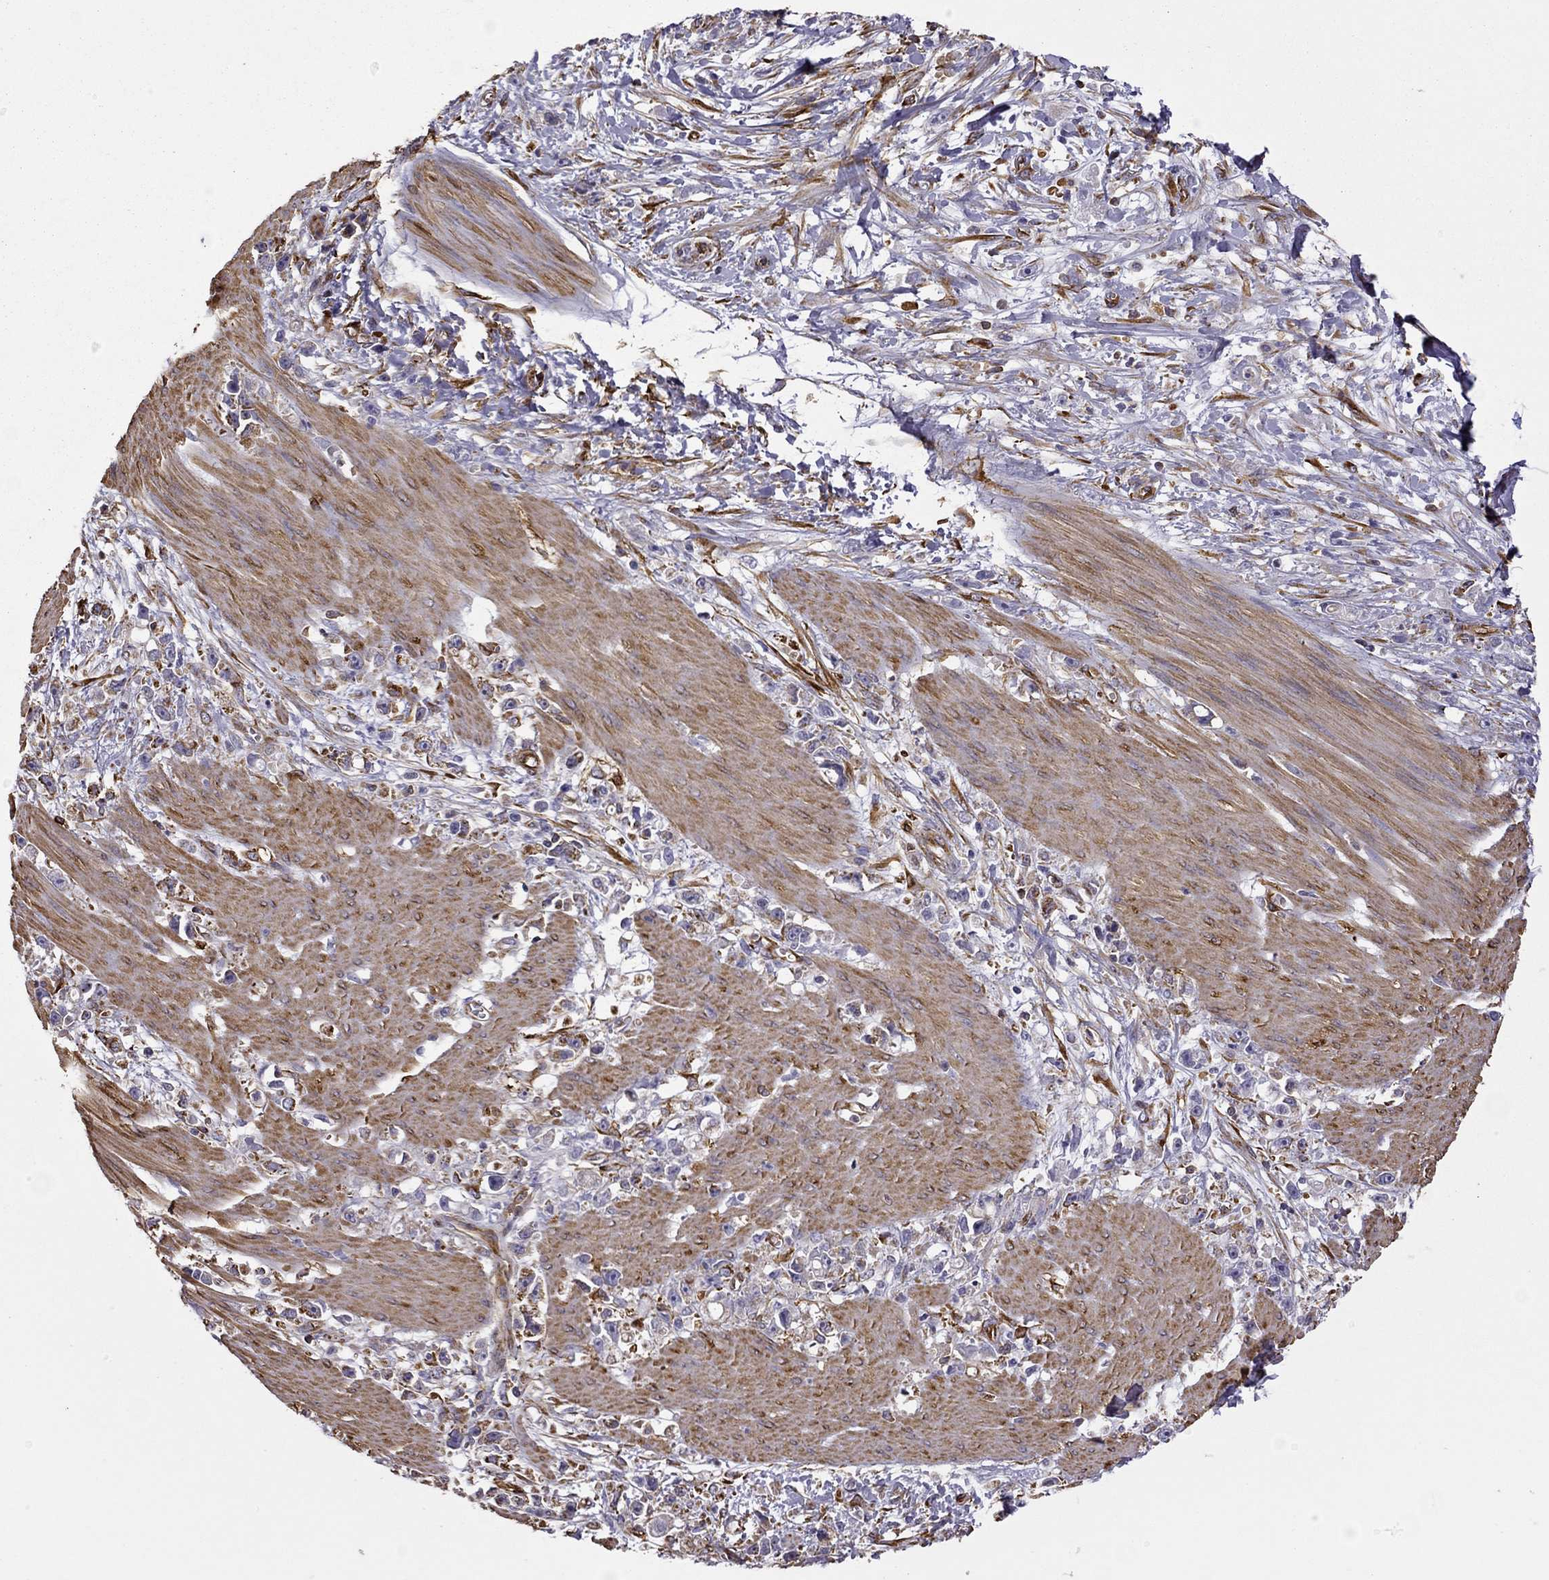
{"staining": {"intensity": "negative", "quantity": "none", "location": "none"}, "tissue": "stomach cancer", "cell_type": "Tumor cells", "image_type": "cancer", "snomed": [{"axis": "morphology", "description": "Adenocarcinoma, NOS"}, {"axis": "topography", "description": "Stomach"}], "caption": "Immunohistochemistry image of neoplastic tissue: adenocarcinoma (stomach) stained with DAB displays no significant protein staining in tumor cells.", "gene": "MAP4", "patient": {"sex": "female", "age": 59}}